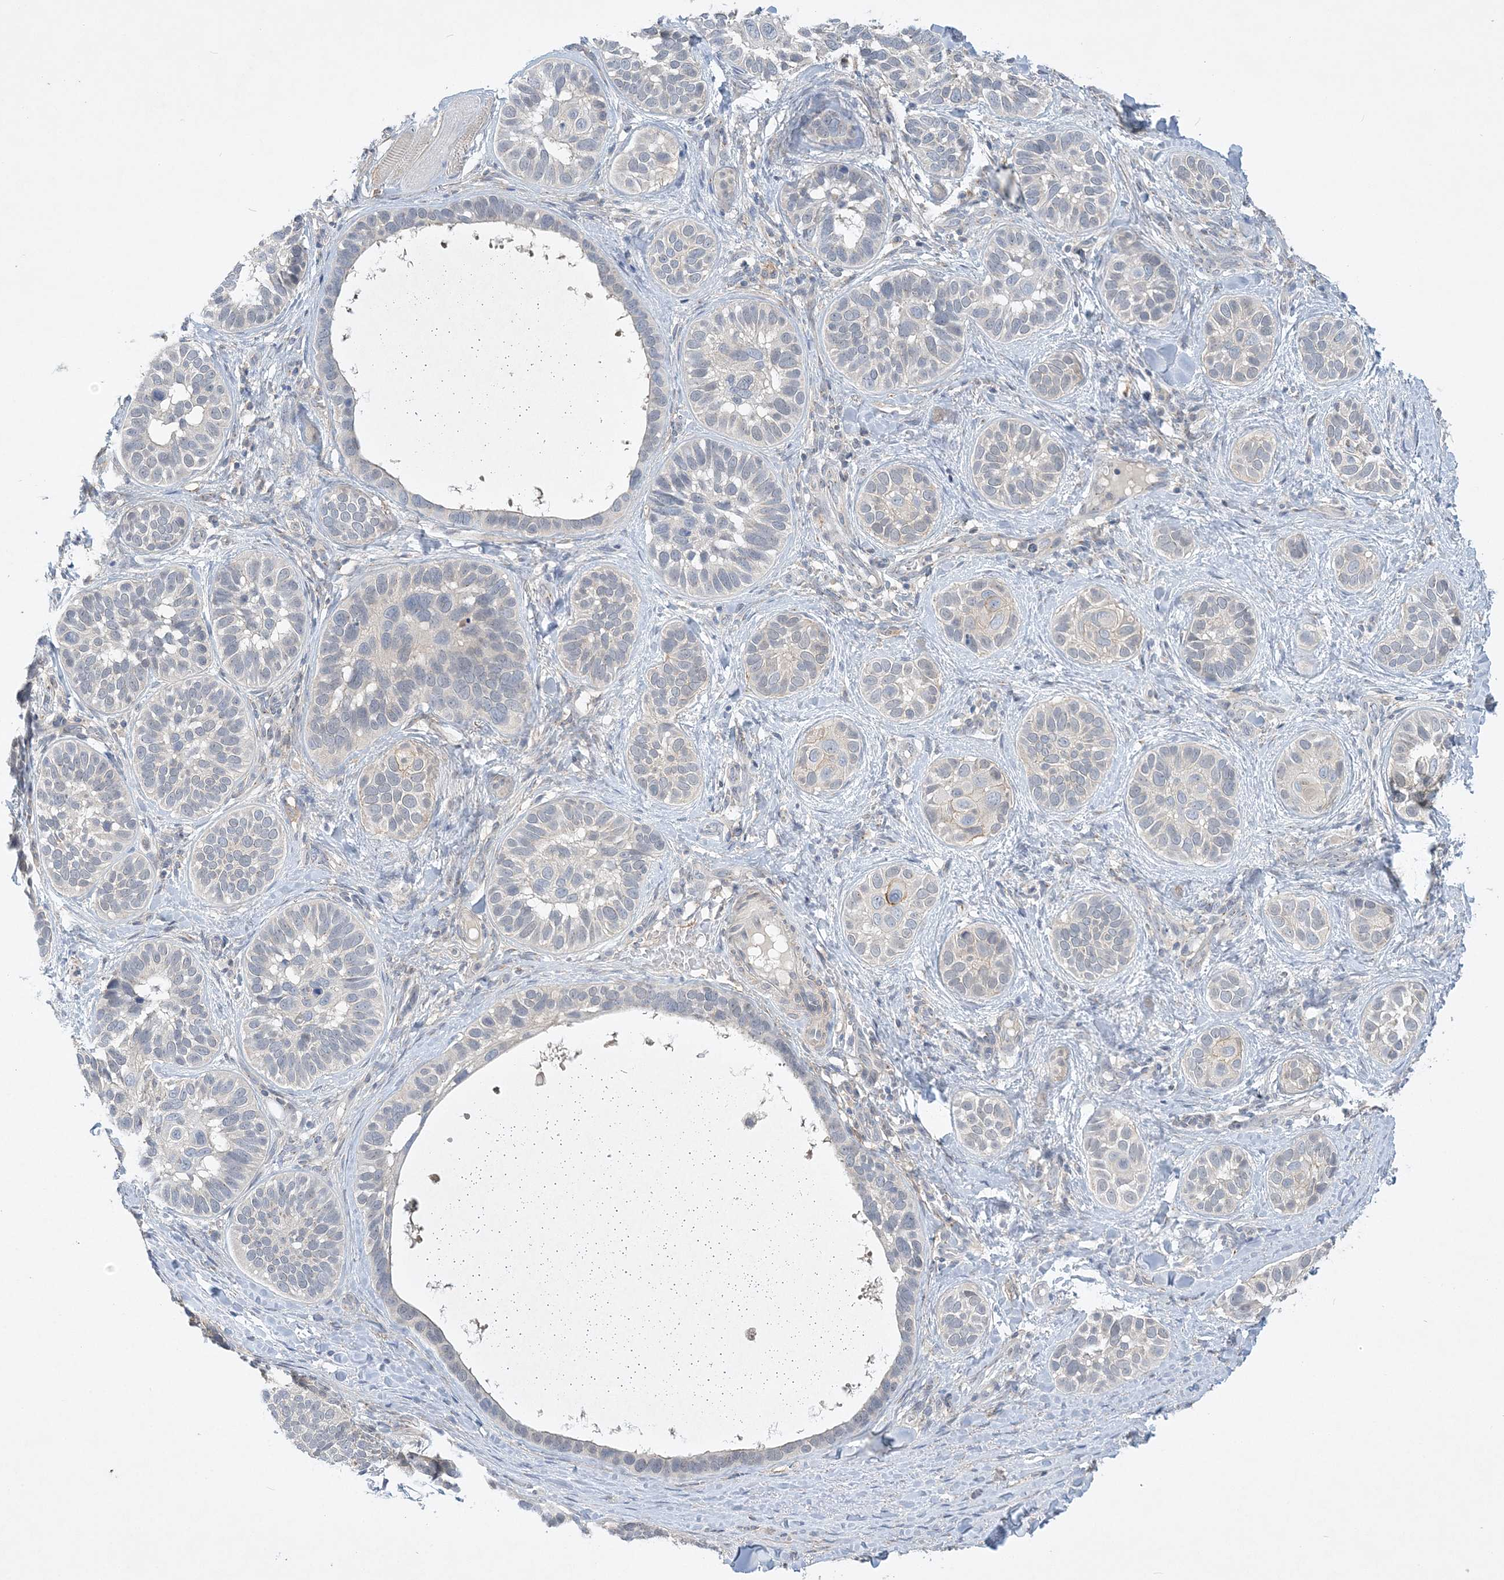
{"staining": {"intensity": "negative", "quantity": "none", "location": "none"}, "tissue": "skin cancer", "cell_type": "Tumor cells", "image_type": "cancer", "snomed": [{"axis": "morphology", "description": "Basal cell carcinoma"}, {"axis": "topography", "description": "Skin"}], "caption": "DAB (3,3'-diaminobenzidine) immunohistochemical staining of human skin cancer demonstrates no significant staining in tumor cells. (DAB IHC with hematoxylin counter stain).", "gene": "ANKRD35", "patient": {"sex": "male", "age": 62}}